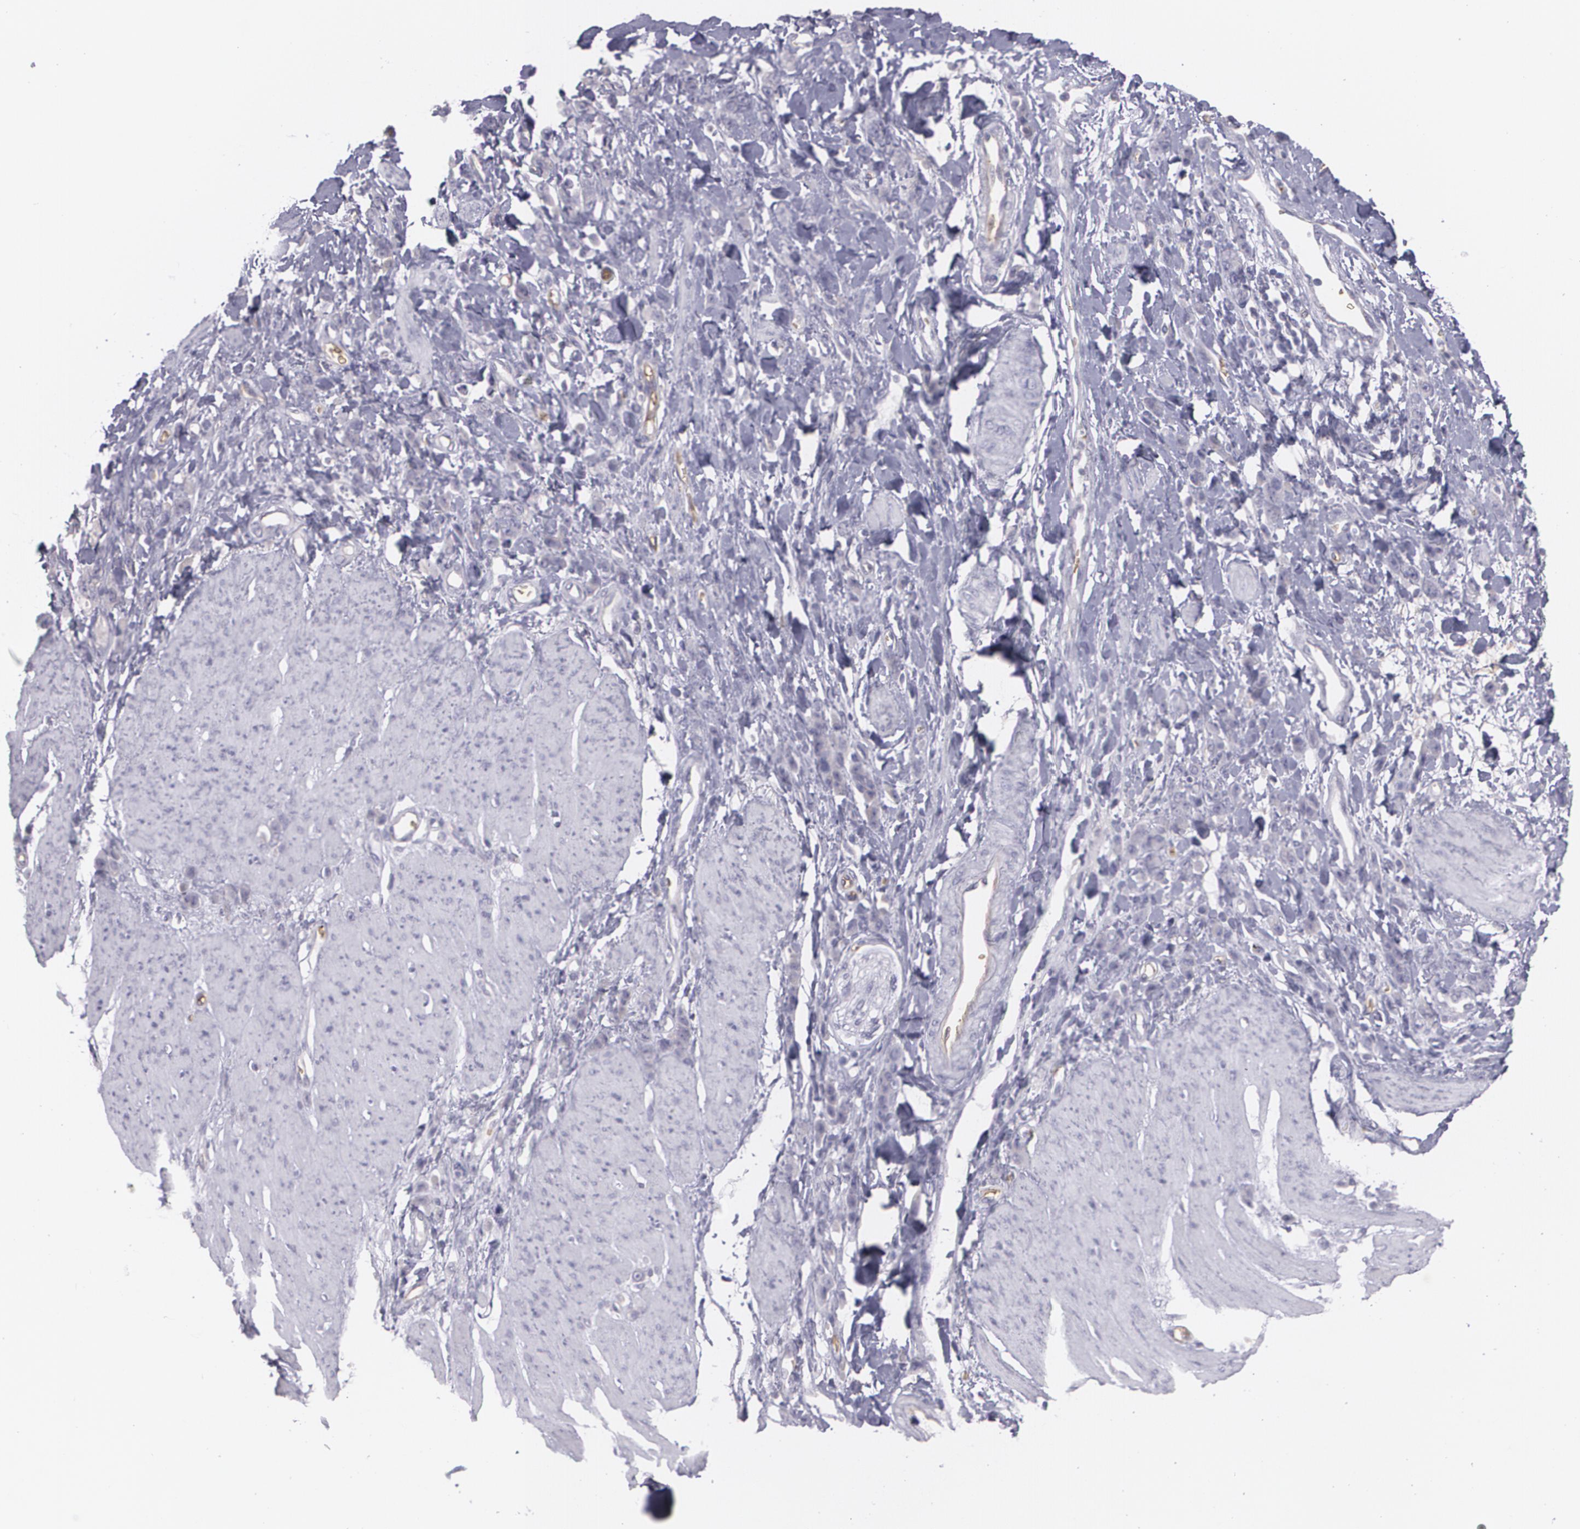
{"staining": {"intensity": "negative", "quantity": "none", "location": "none"}, "tissue": "stomach cancer", "cell_type": "Tumor cells", "image_type": "cancer", "snomed": [{"axis": "morphology", "description": "Normal tissue, NOS"}, {"axis": "morphology", "description": "Adenocarcinoma, NOS"}, {"axis": "topography", "description": "Stomach"}], "caption": "Stomach cancer was stained to show a protein in brown. There is no significant positivity in tumor cells.", "gene": "ACE", "patient": {"sex": "male", "age": 82}}